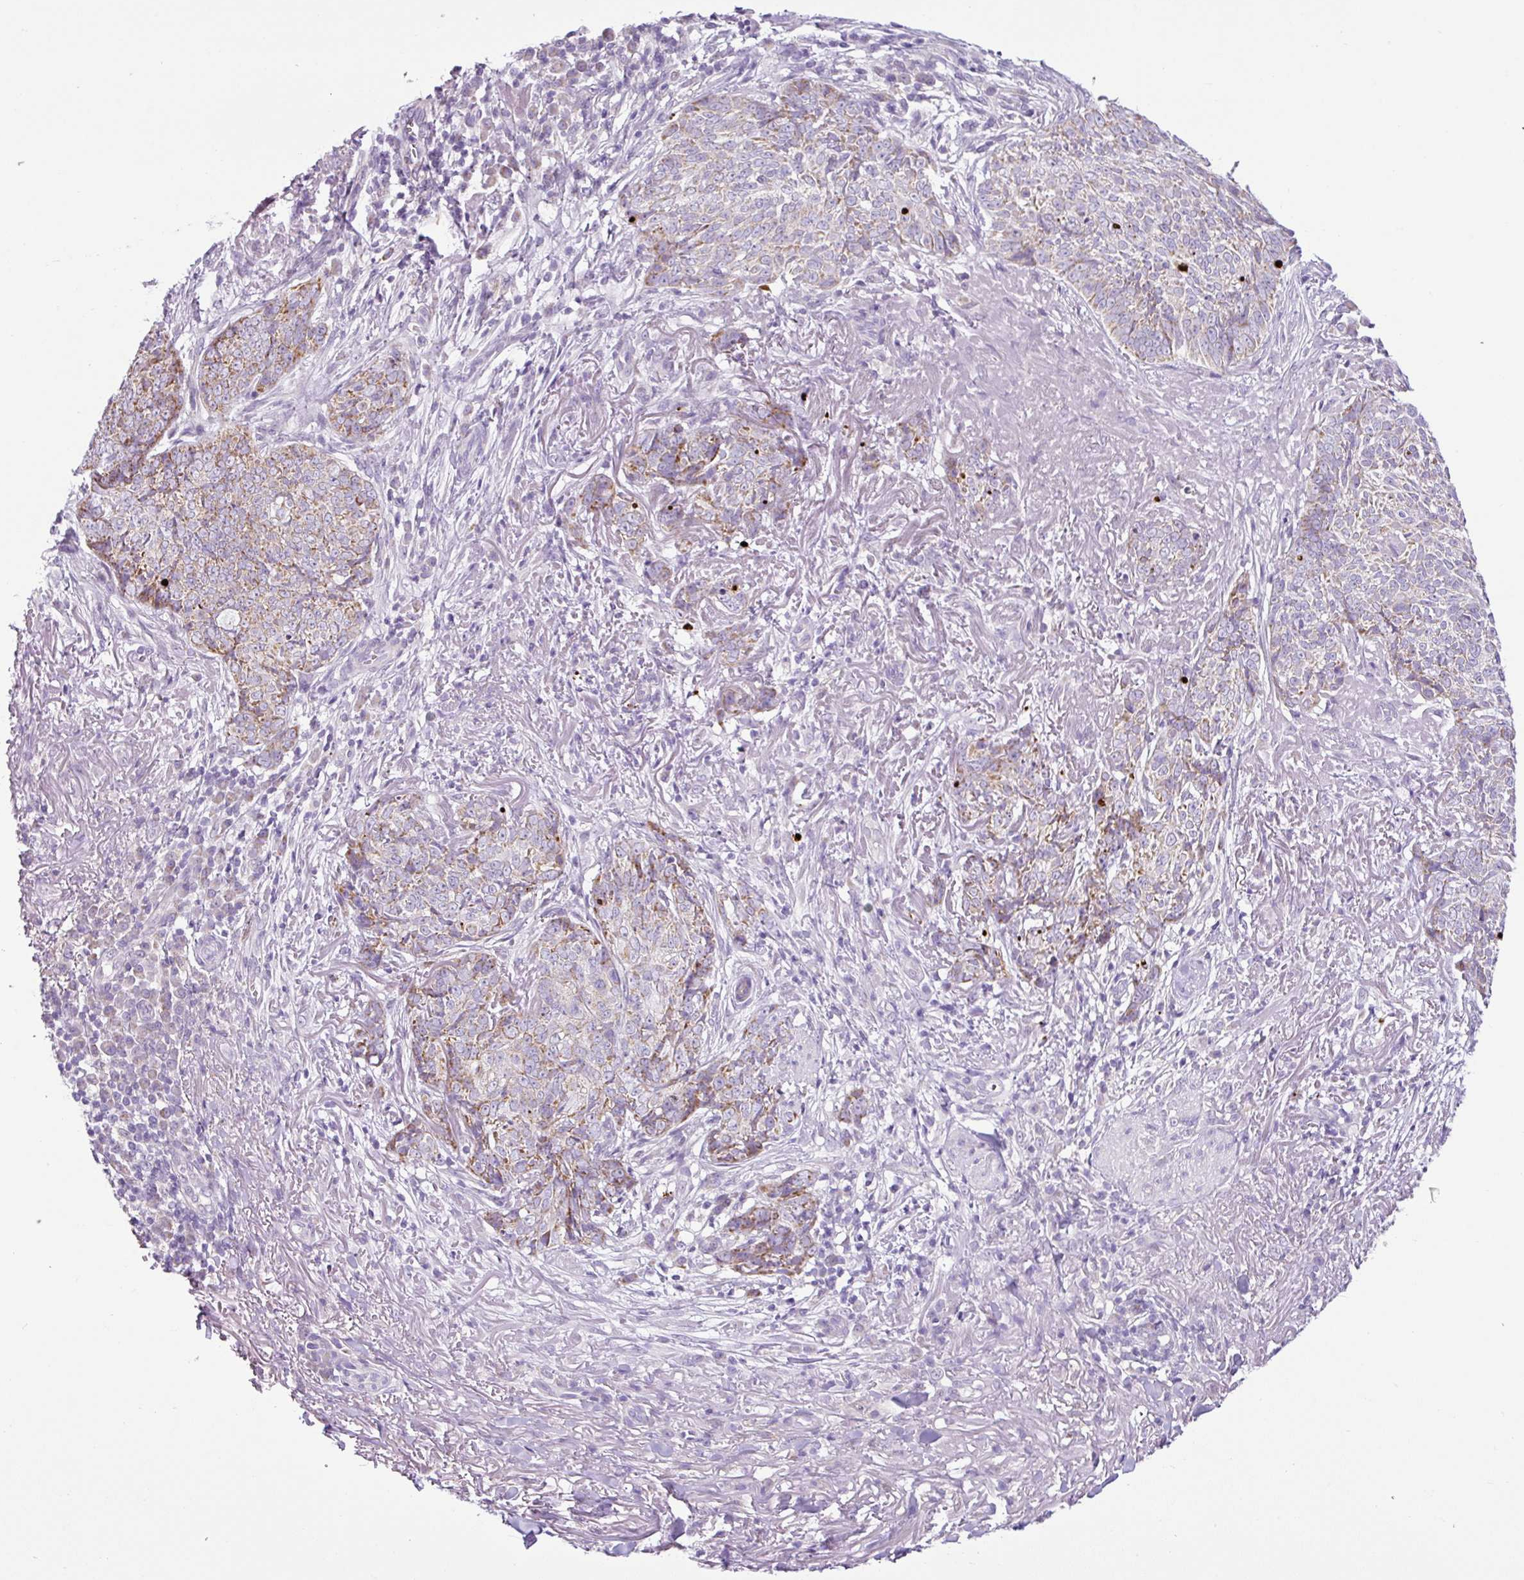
{"staining": {"intensity": "moderate", "quantity": "25%-75%", "location": "cytoplasmic/membranous"}, "tissue": "skin cancer", "cell_type": "Tumor cells", "image_type": "cancer", "snomed": [{"axis": "morphology", "description": "Basal cell carcinoma"}, {"axis": "topography", "description": "Skin"}, {"axis": "topography", "description": "Skin of face"}], "caption": "There is medium levels of moderate cytoplasmic/membranous positivity in tumor cells of basal cell carcinoma (skin), as demonstrated by immunohistochemical staining (brown color).", "gene": "HMCN2", "patient": {"sex": "female", "age": 95}}